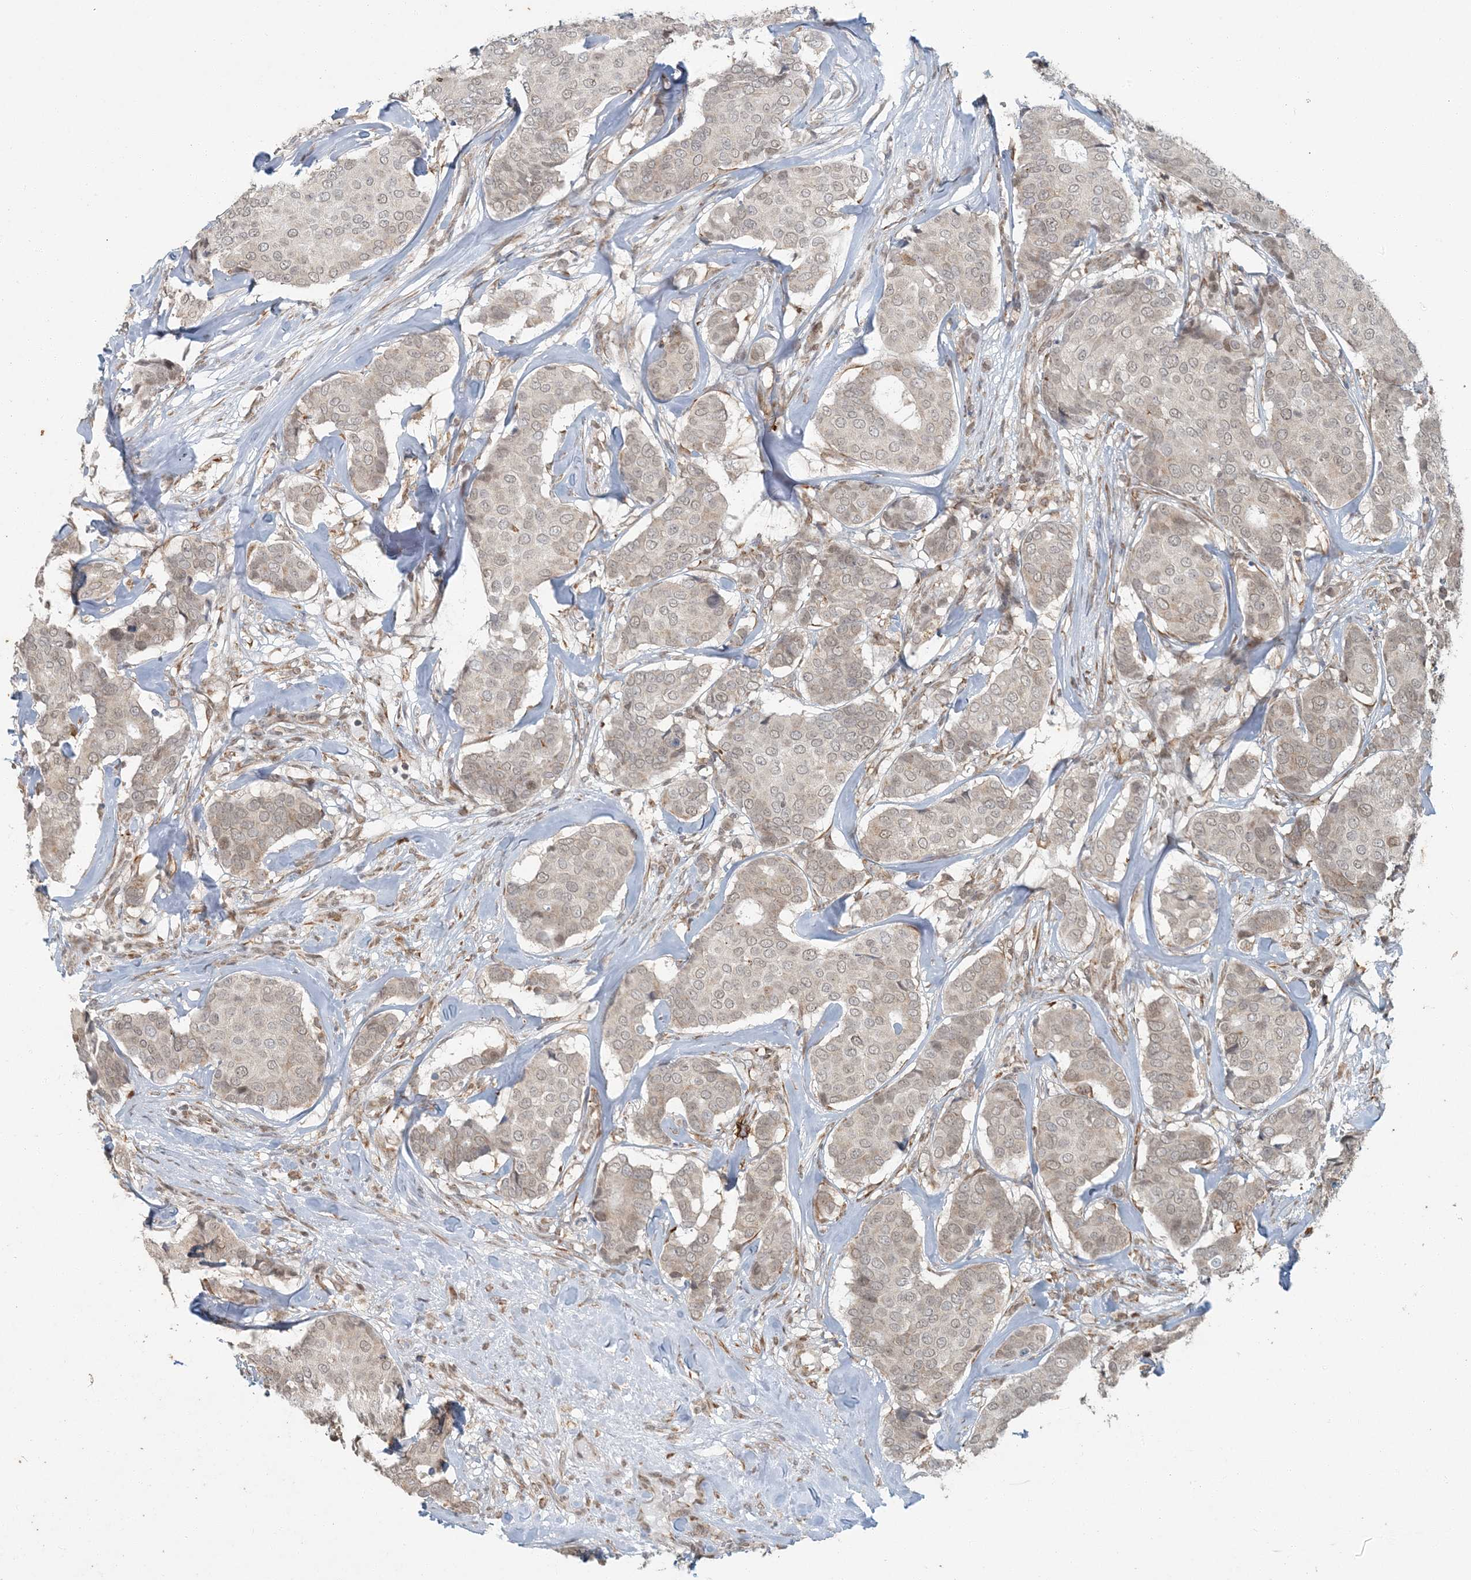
{"staining": {"intensity": "weak", "quantity": ">75%", "location": "cytoplasmic/membranous,nuclear"}, "tissue": "breast cancer", "cell_type": "Tumor cells", "image_type": "cancer", "snomed": [{"axis": "morphology", "description": "Duct carcinoma"}, {"axis": "topography", "description": "Breast"}], "caption": "An immunohistochemistry (IHC) image of tumor tissue is shown. Protein staining in brown highlights weak cytoplasmic/membranous and nuclear positivity in breast intraductal carcinoma within tumor cells. The staining was performed using DAB (3,3'-diaminobenzidine) to visualize the protein expression in brown, while the nuclei were stained in blue with hematoxylin (Magnification: 20x).", "gene": "AK9", "patient": {"sex": "female", "age": 75}}